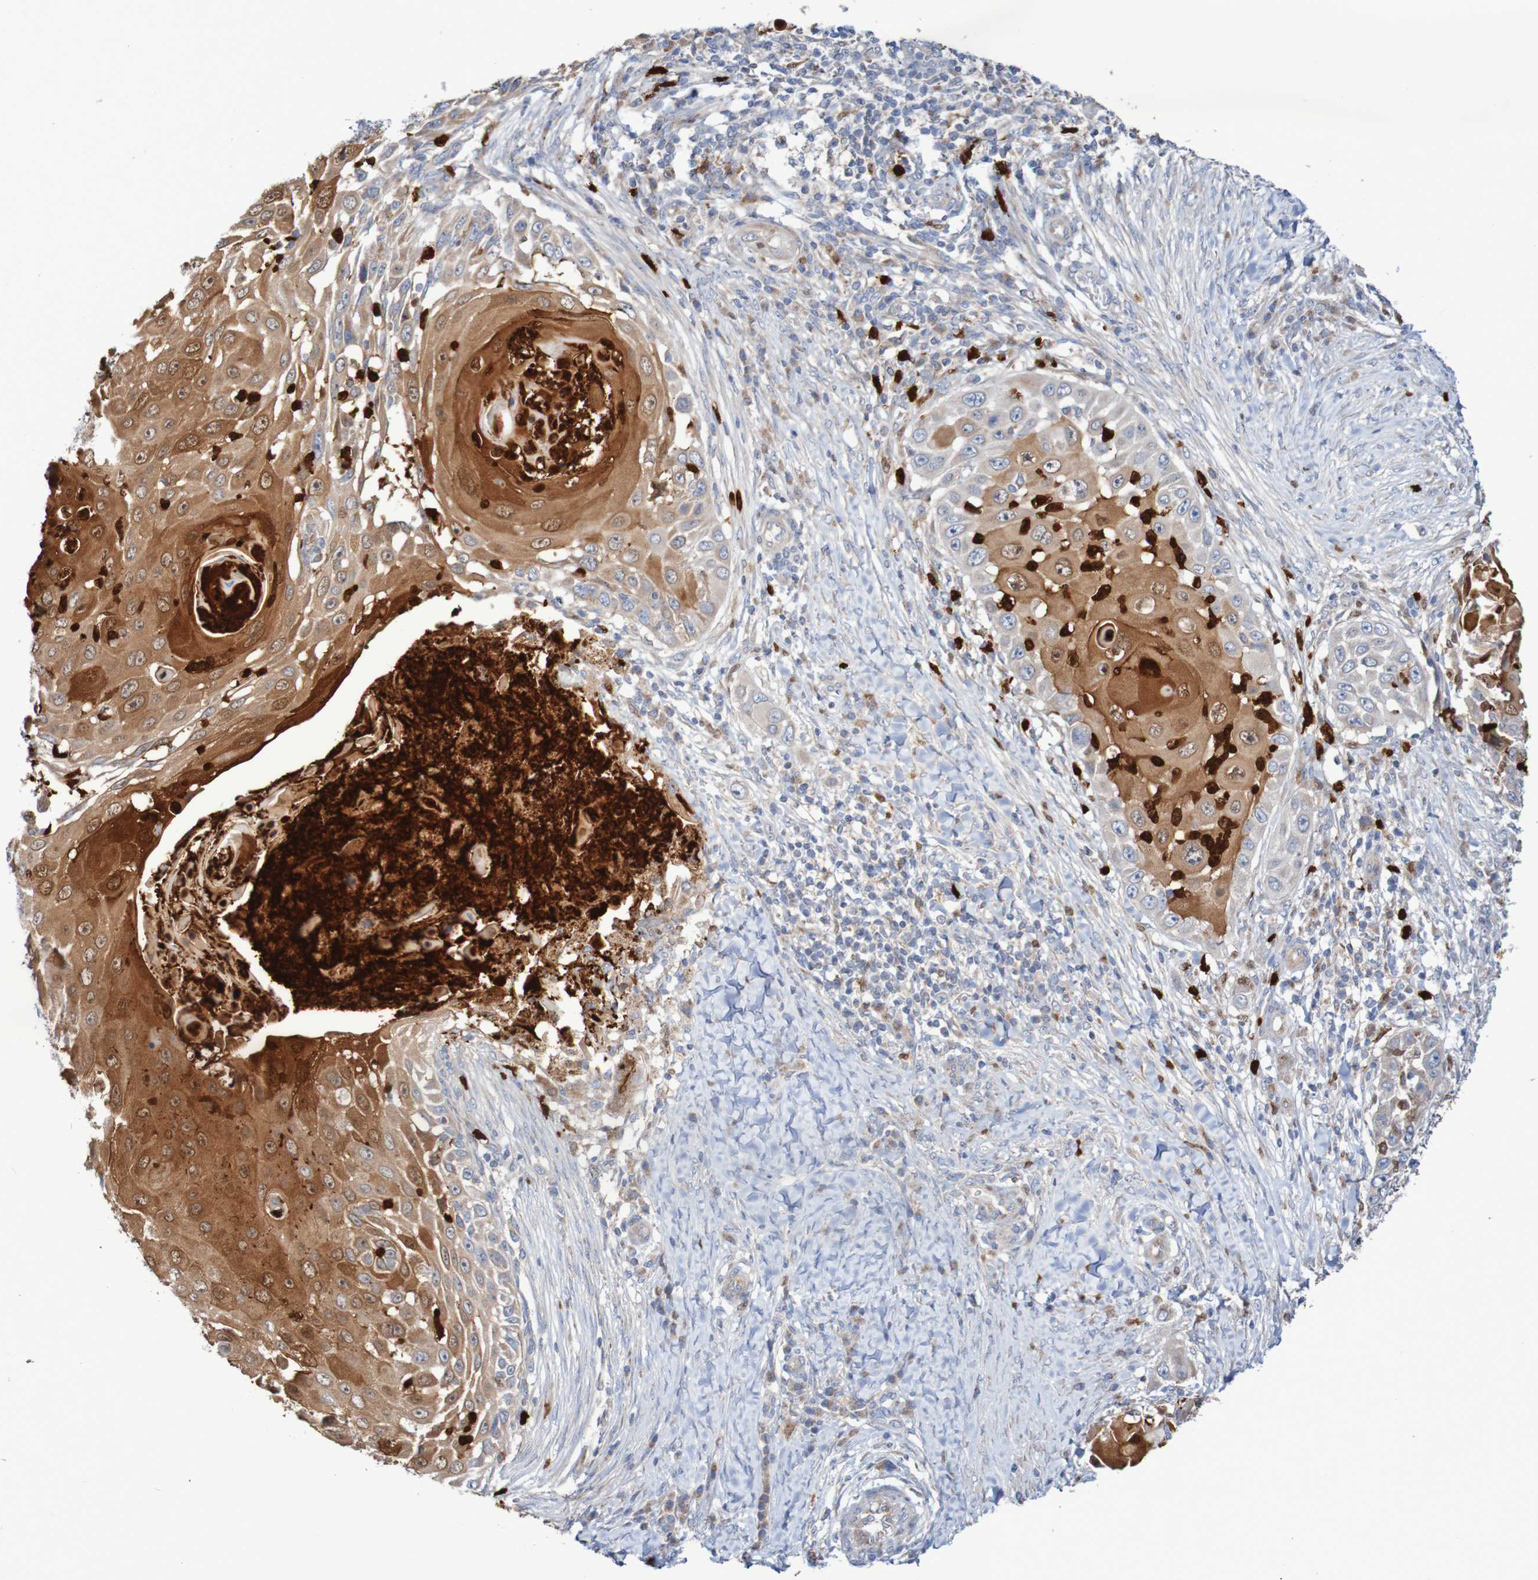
{"staining": {"intensity": "moderate", "quantity": ">75%", "location": "cytoplasmic/membranous,nuclear"}, "tissue": "skin cancer", "cell_type": "Tumor cells", "image_type": "cancer", "snomed": [{"axis": "morphology", "description": "Squamous cell carcinoma, NOS"}, {"axis": "topography", "description": "Skin"}], "caption": "Skin squamous cell carcinoma tissue shows moderate cytoplasmic/membranous and nuclear positivity in about >75% of tumor cells, visualized by immunohistochemistry.", "gene": "PARP4", "patient": {"sex": "female", "age": 44}}